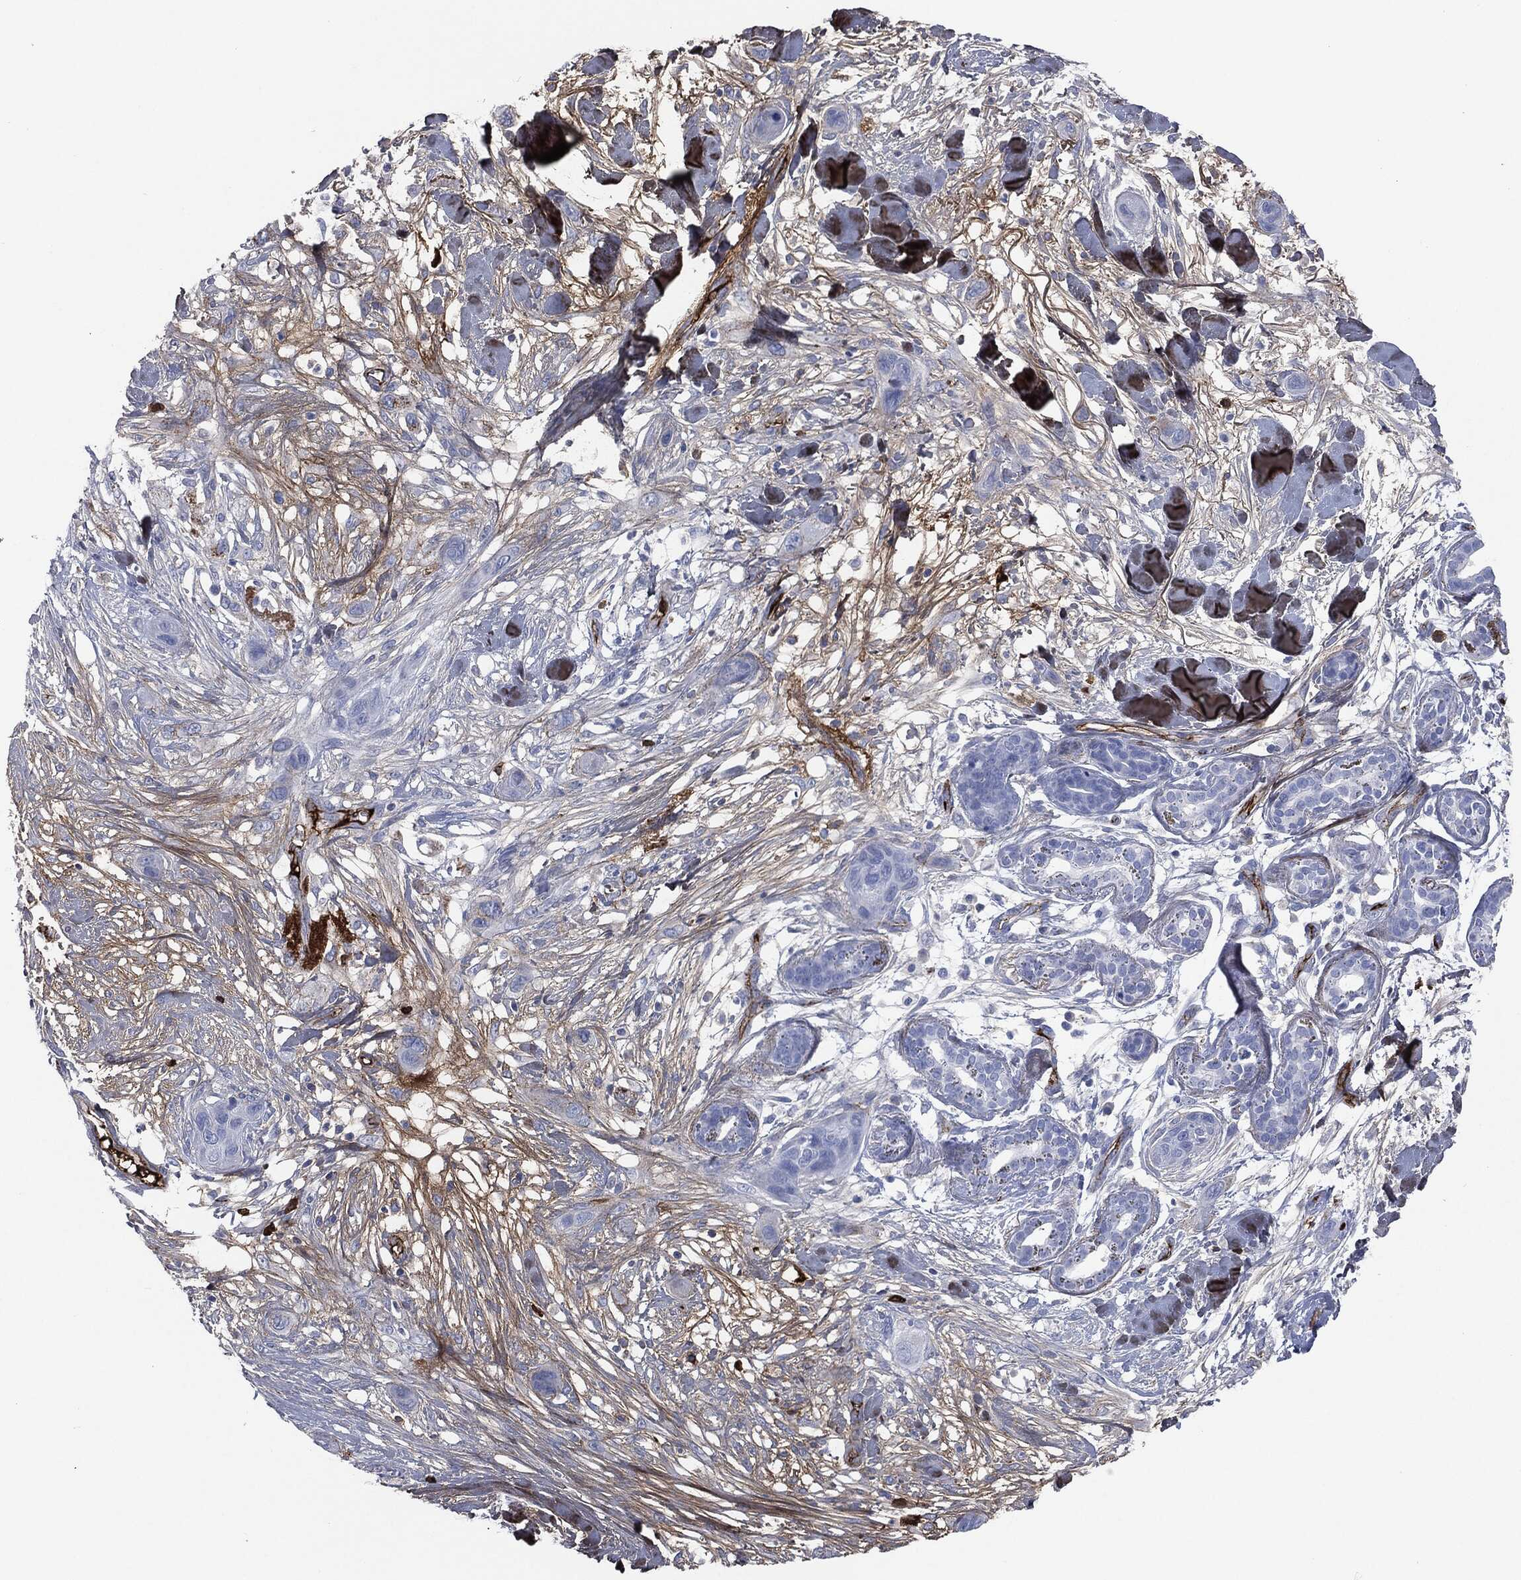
{"staining": {"intensity": "negative", "quantity": "none", "location": "none"}, "tissue": "skin cancer", "cell_type": "Tumor cells", "image_type": "cancer", "snomed": [{"axis": "morphology", "description": "Squamous cell carcinoma, NOS"}, {"axis": "topography", "description": "Skin"}], "caption": "Tumor cells show no significant expression in skin squamous cell carcinoma. Brightfield microscopy of immunohistochemistry (IHC) stained with DAB (brown) and hematoxylin (blue), captured at high magnification.", "gene": "APOB", "patient": {"sex": "male", "age": 78}}